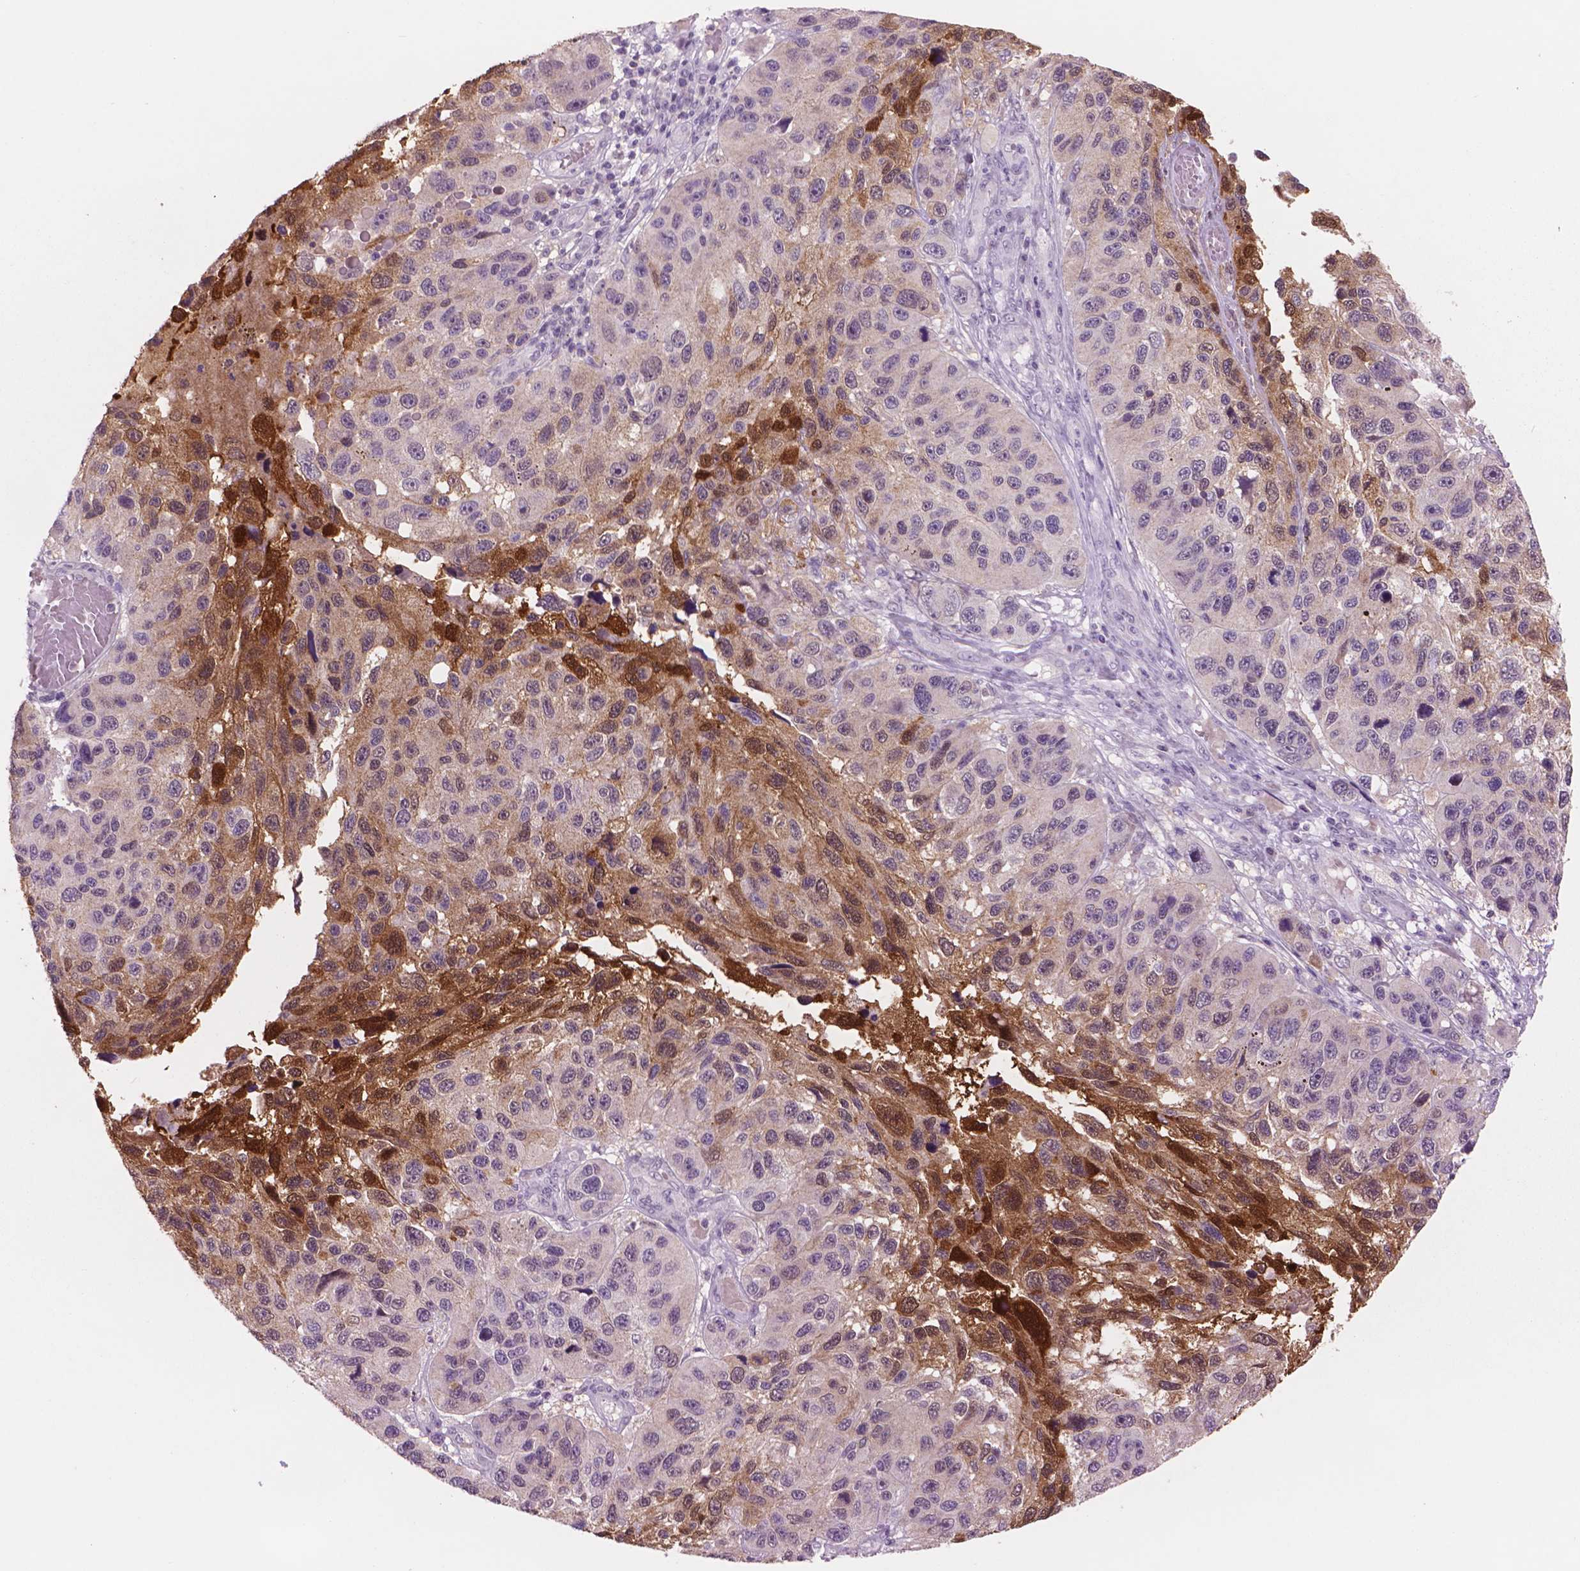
{"staining": {"intensity": "moderate", "quantity": "<25%", "location": "cytoplasmic/membranous"}, "tissue": "melanoma", "cell_type": "Tumor cells", "image_type": "cancer", "snomed": [{"axis": "morphology", "description": "Malignant melanoma, NOS"}, {"axis": "topography", "description": "Skin"}], "caption": "Malignant melanoma tissue exhibits moderate cytoplasmic/membranous positivity in approximately <25% of tumor cells", "gene": "ENO2", "patient": {"sex": "male", "age": 53}}